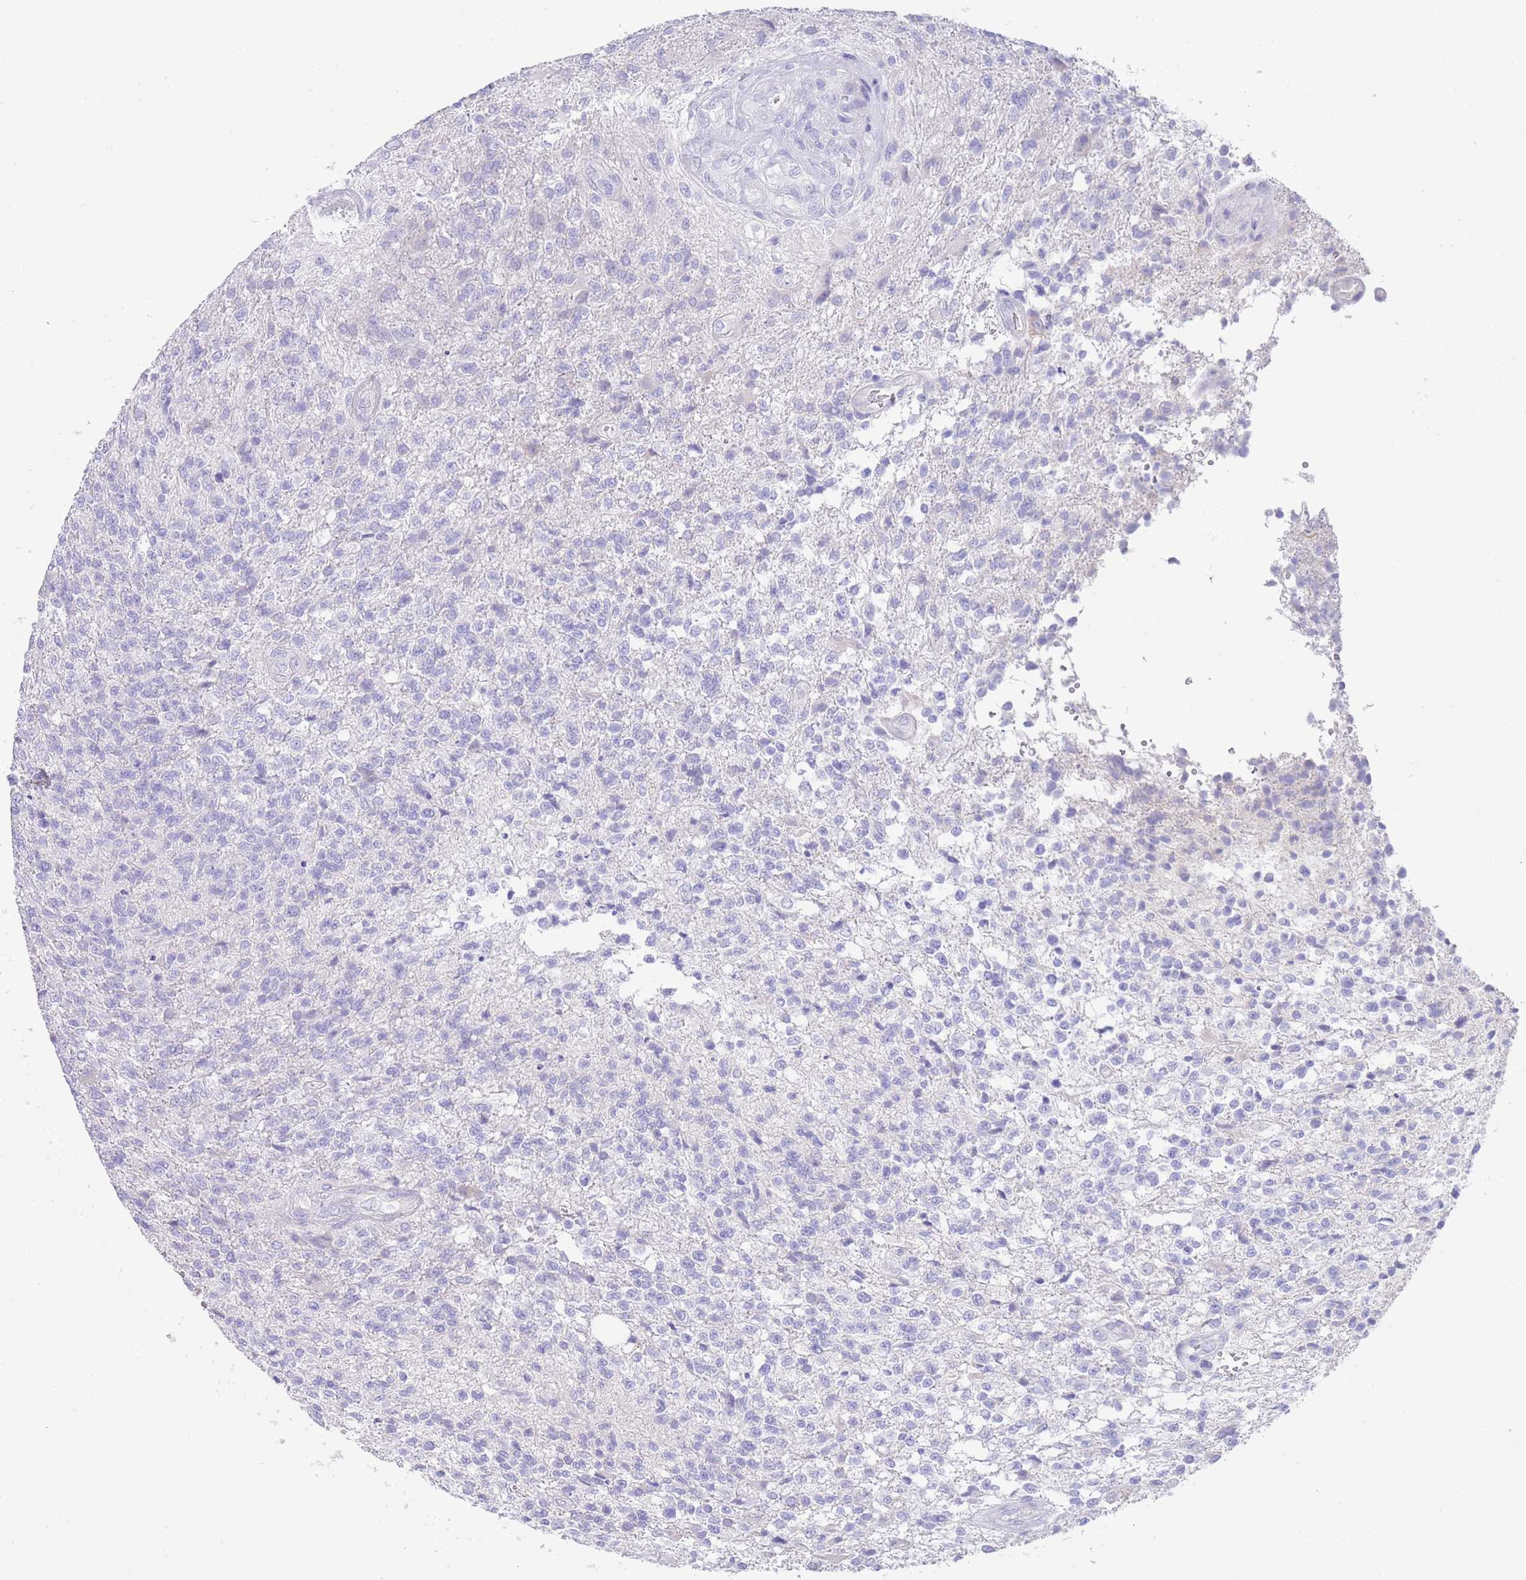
{"staining": {"intensity": "negative", "quantity": "none", "location": "none"}, "tissue": "glioma", "cell_type": "Tumor cells", "image_type": "cancer", "snomed": [{"axis": "morphology", "description": "Glioma, malignant, High grade"}, {"axis": "topography", "description": "Brain"}], "caption": "High-grade glioma (malignant) was stained to show a protein in brown. There is no significant positivity in tumor cells. The staining was performed using DAB (3,3'-diaminobenzidine) to visualize the protein expression in brown, while the nuclei were stained in blue with hematoxylin (Magnification: 20x).", "gene": "LRRC37A", "patient": {"sex": "male", "age": 56}}